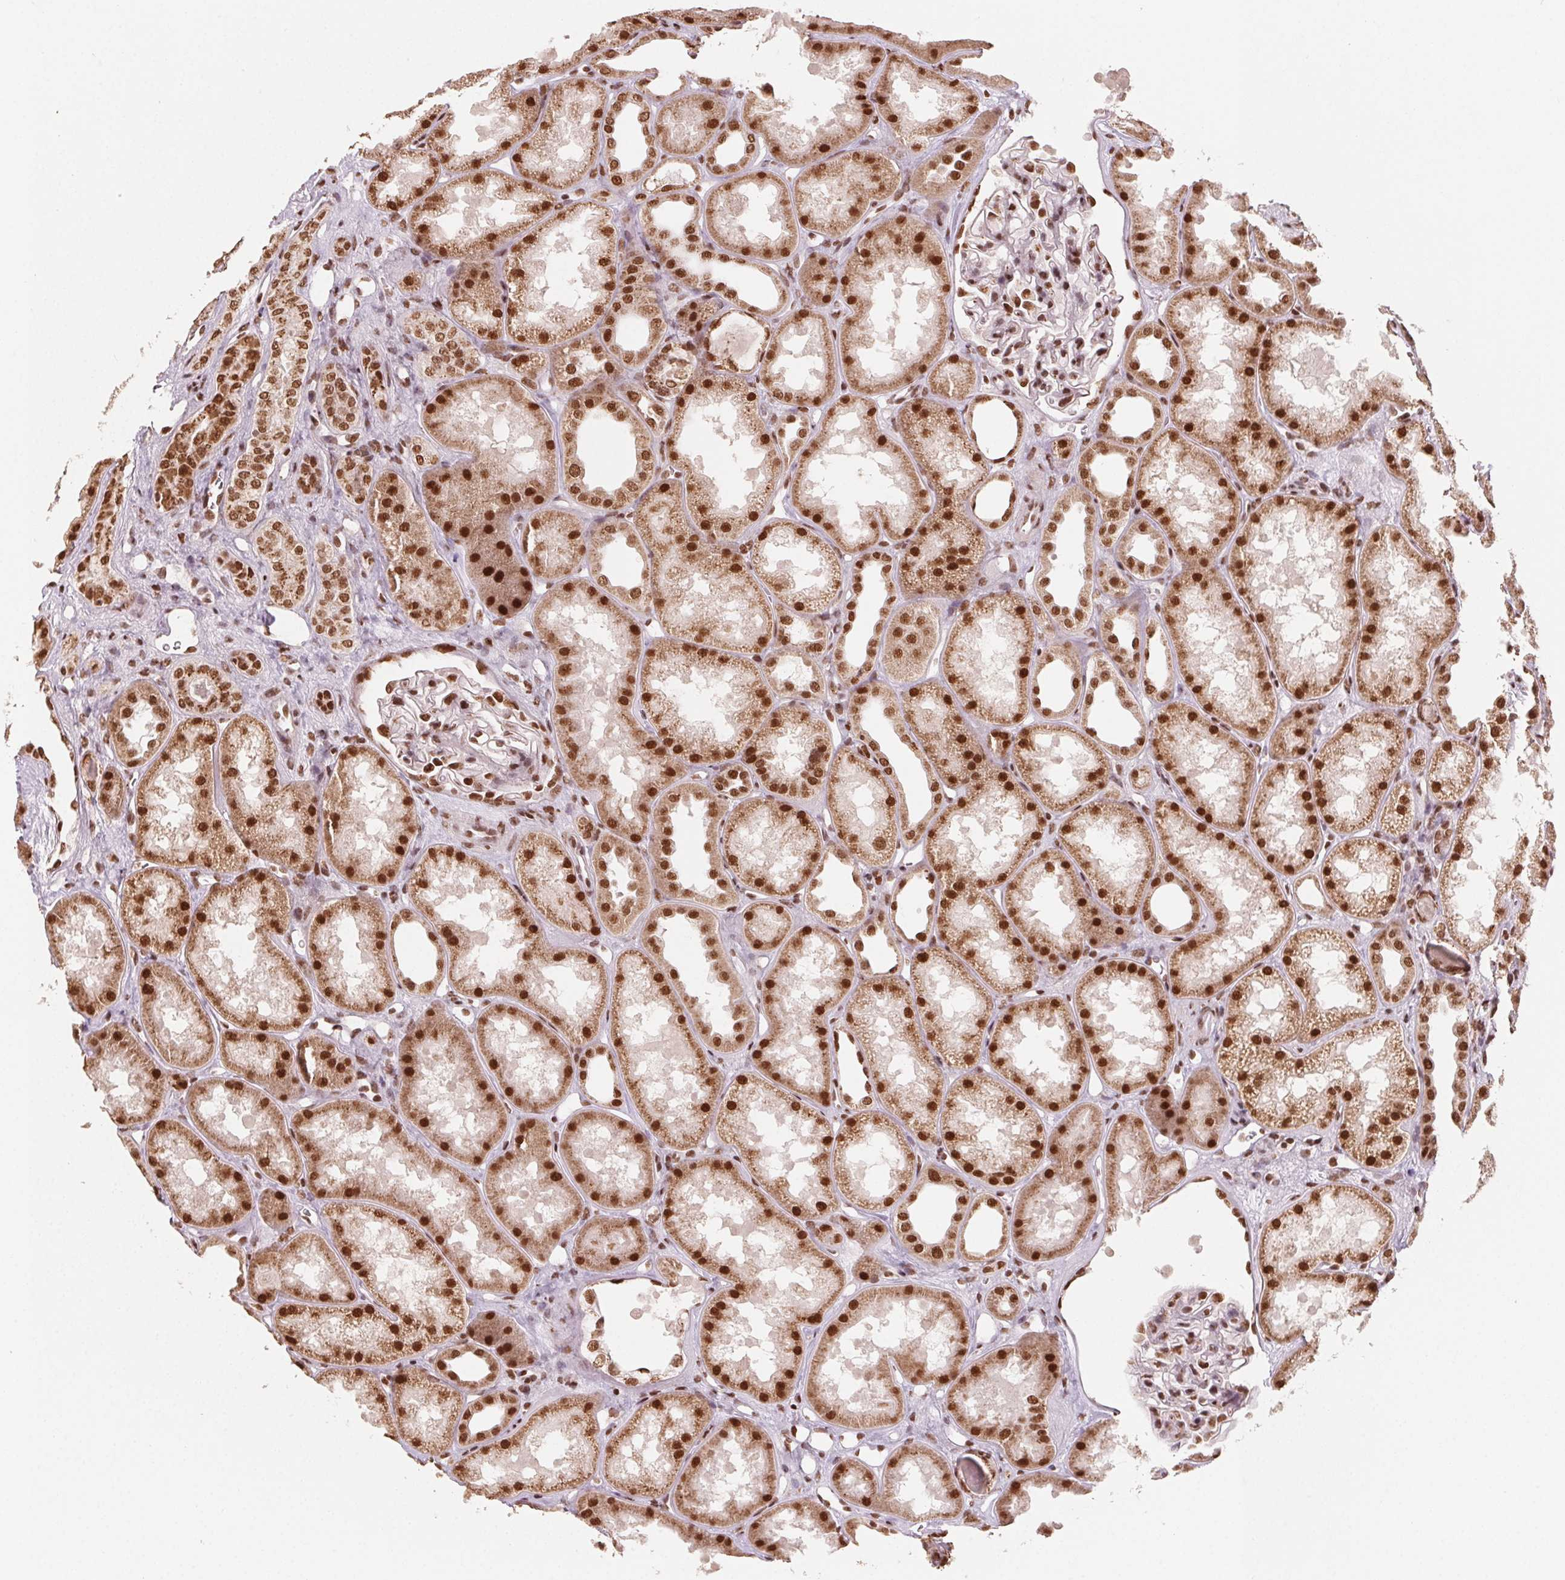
{"staining": {"intensity": "strong", "quantity": ">75%", "location": "nuclear"}, "tissue": "kidney", "cell_type": "Cells in glomeruli", "image_type": "normal", "snomed": [{"axis": "morphology", "description": "Normal tissue, NOS"}, {"axis": "topography", "description": "Kidney"}], "caption": "Immunohistochemical staining of unremarkable human kidney reveals high levels of strong nuclear staining in approximately >75% of cells in glomeruli.", "gene": "TOPORS", "patient": {"sex": "male", "age": 61}}